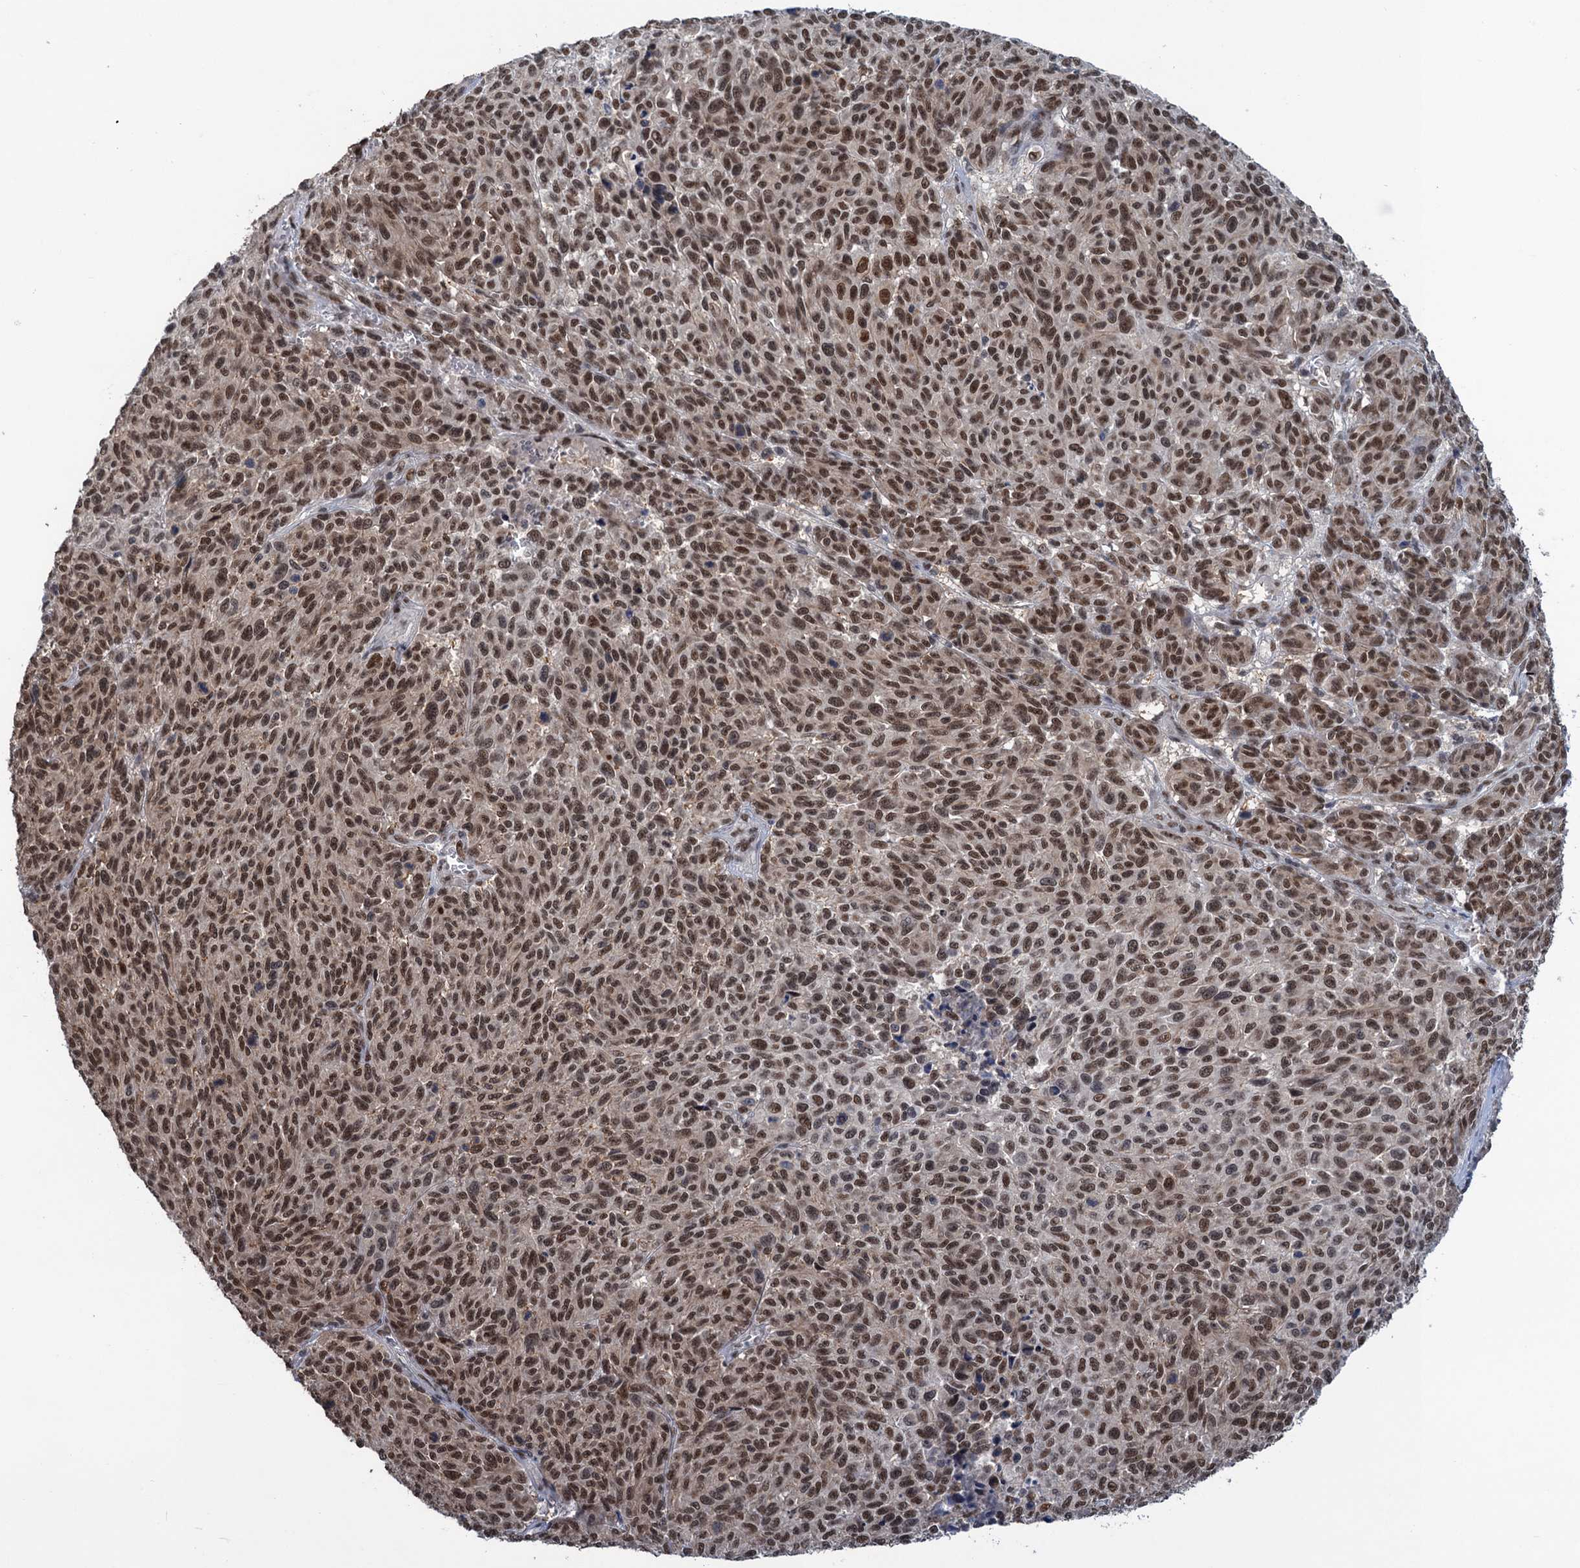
{"staining": {"intensity": "strong", "quantity": ">75%", "location": "nuclear"}, "tissue": "melanoma", "cell_type": "Tumor cells", "image_type": "cancer", "snomed": [{"axis": "morphology", "description": "Malignant melanoma, NOS"}, {"axis": "topography", "description": "Skin"}], "caption": "Human malignant melanoma stained with a brown dye displays strong nuclear positive positivity in about >75% of tumor cells.", "gene": "SAE1", "patient": {"sex": "male", "age": 49}}